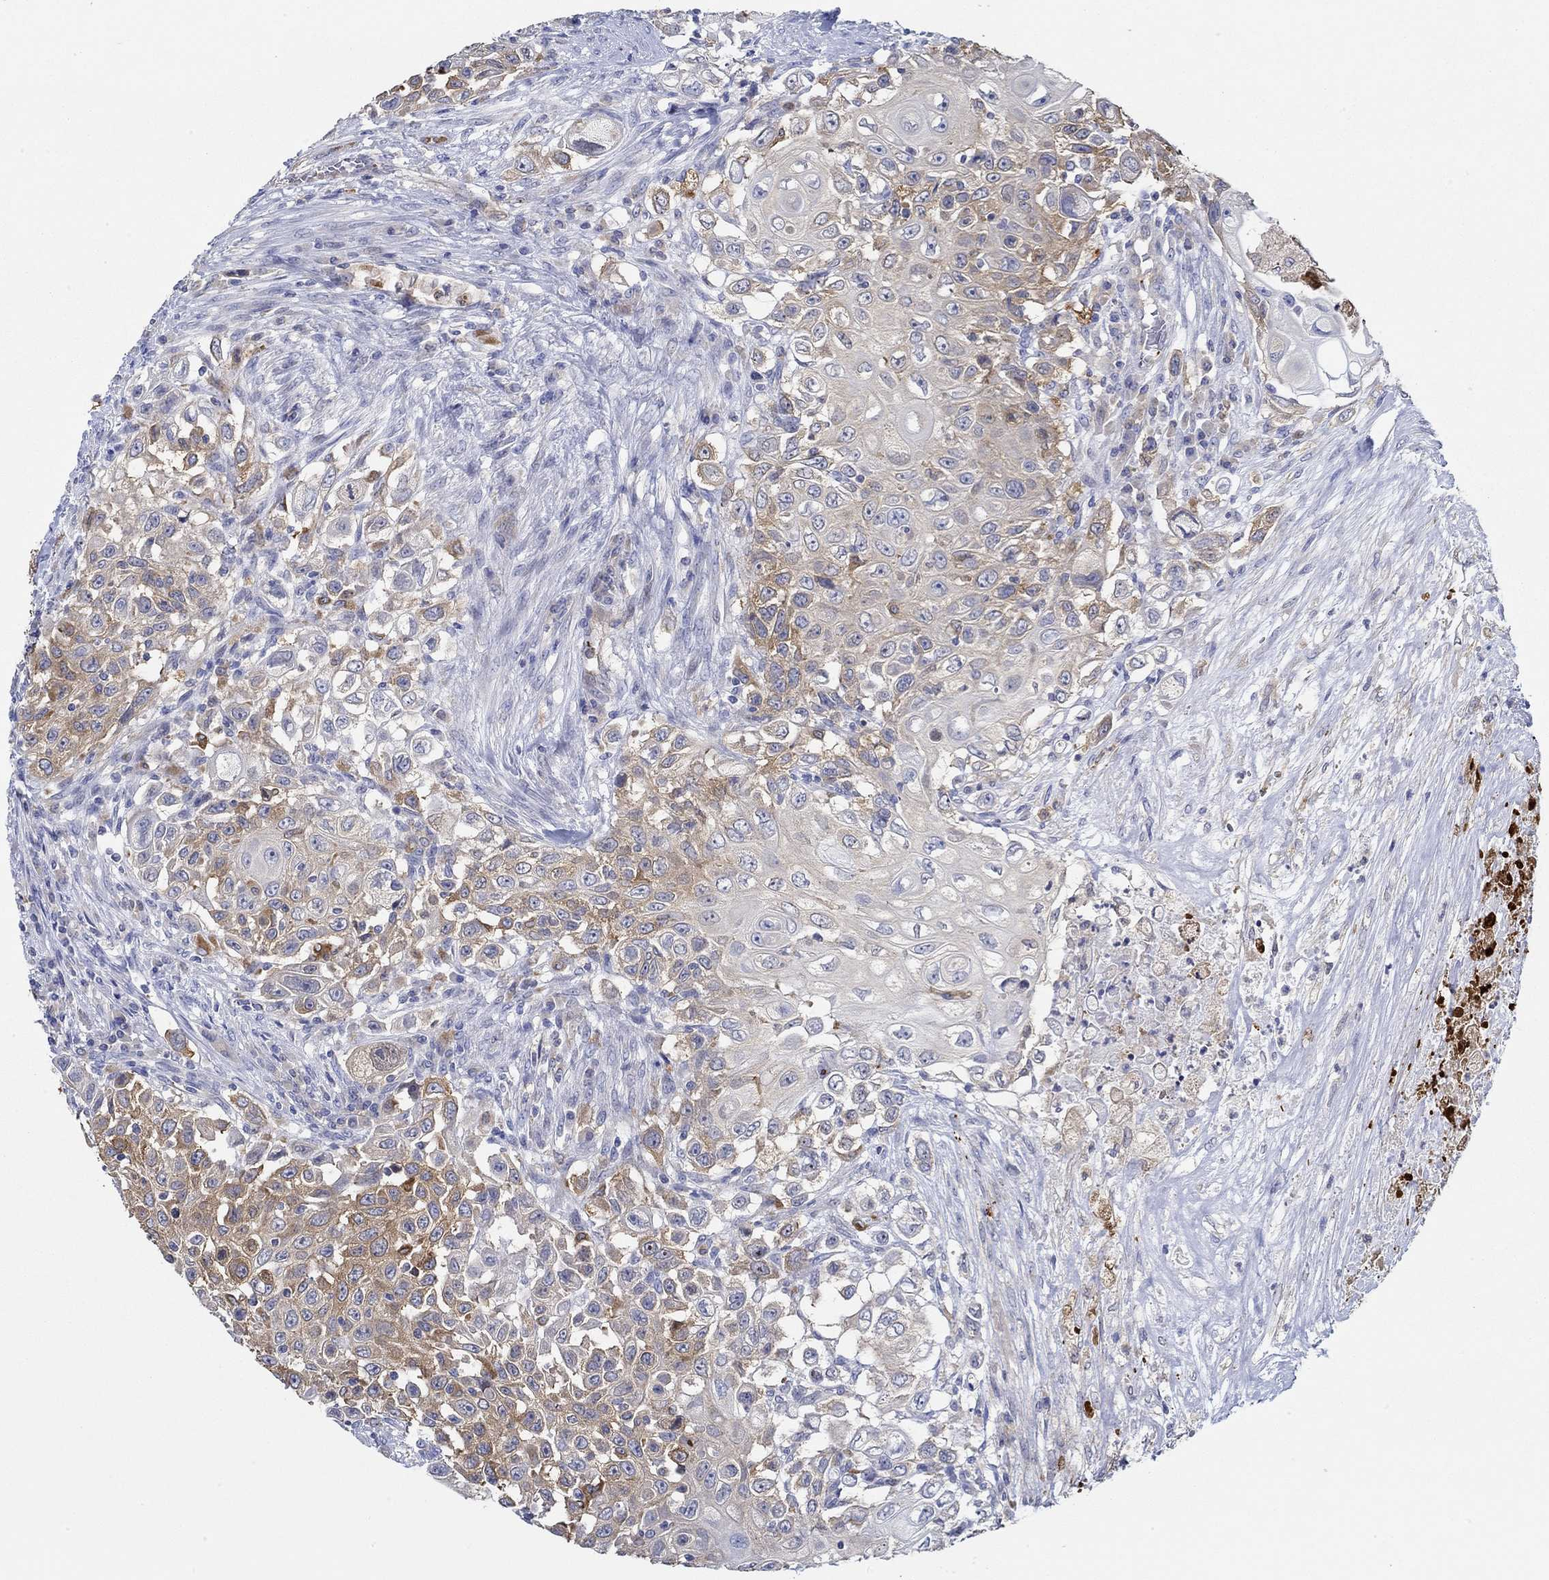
{"staining": {"intensity": "moderate", "quantity": "25%-75%", "location": "cytoplasmic/membranous"}, "tissue": "urothelial cancer", "cell_type": "Tumor cells", "image_type": "cancer", "snomed": [{"axis": "morphology", "description": "Urothelial carcinoma, High grade"}, {"axis": "topography", "description": "Urinary bladder"}], "caption": "Urothelial cancer stained for a protein (brown) shows moderate cytoplasmic/membranous positive expression in approximately 25%-75% of tumor cells.", "gene": "SLC27A3", "patient": {"sex": "female", "age": 56}}